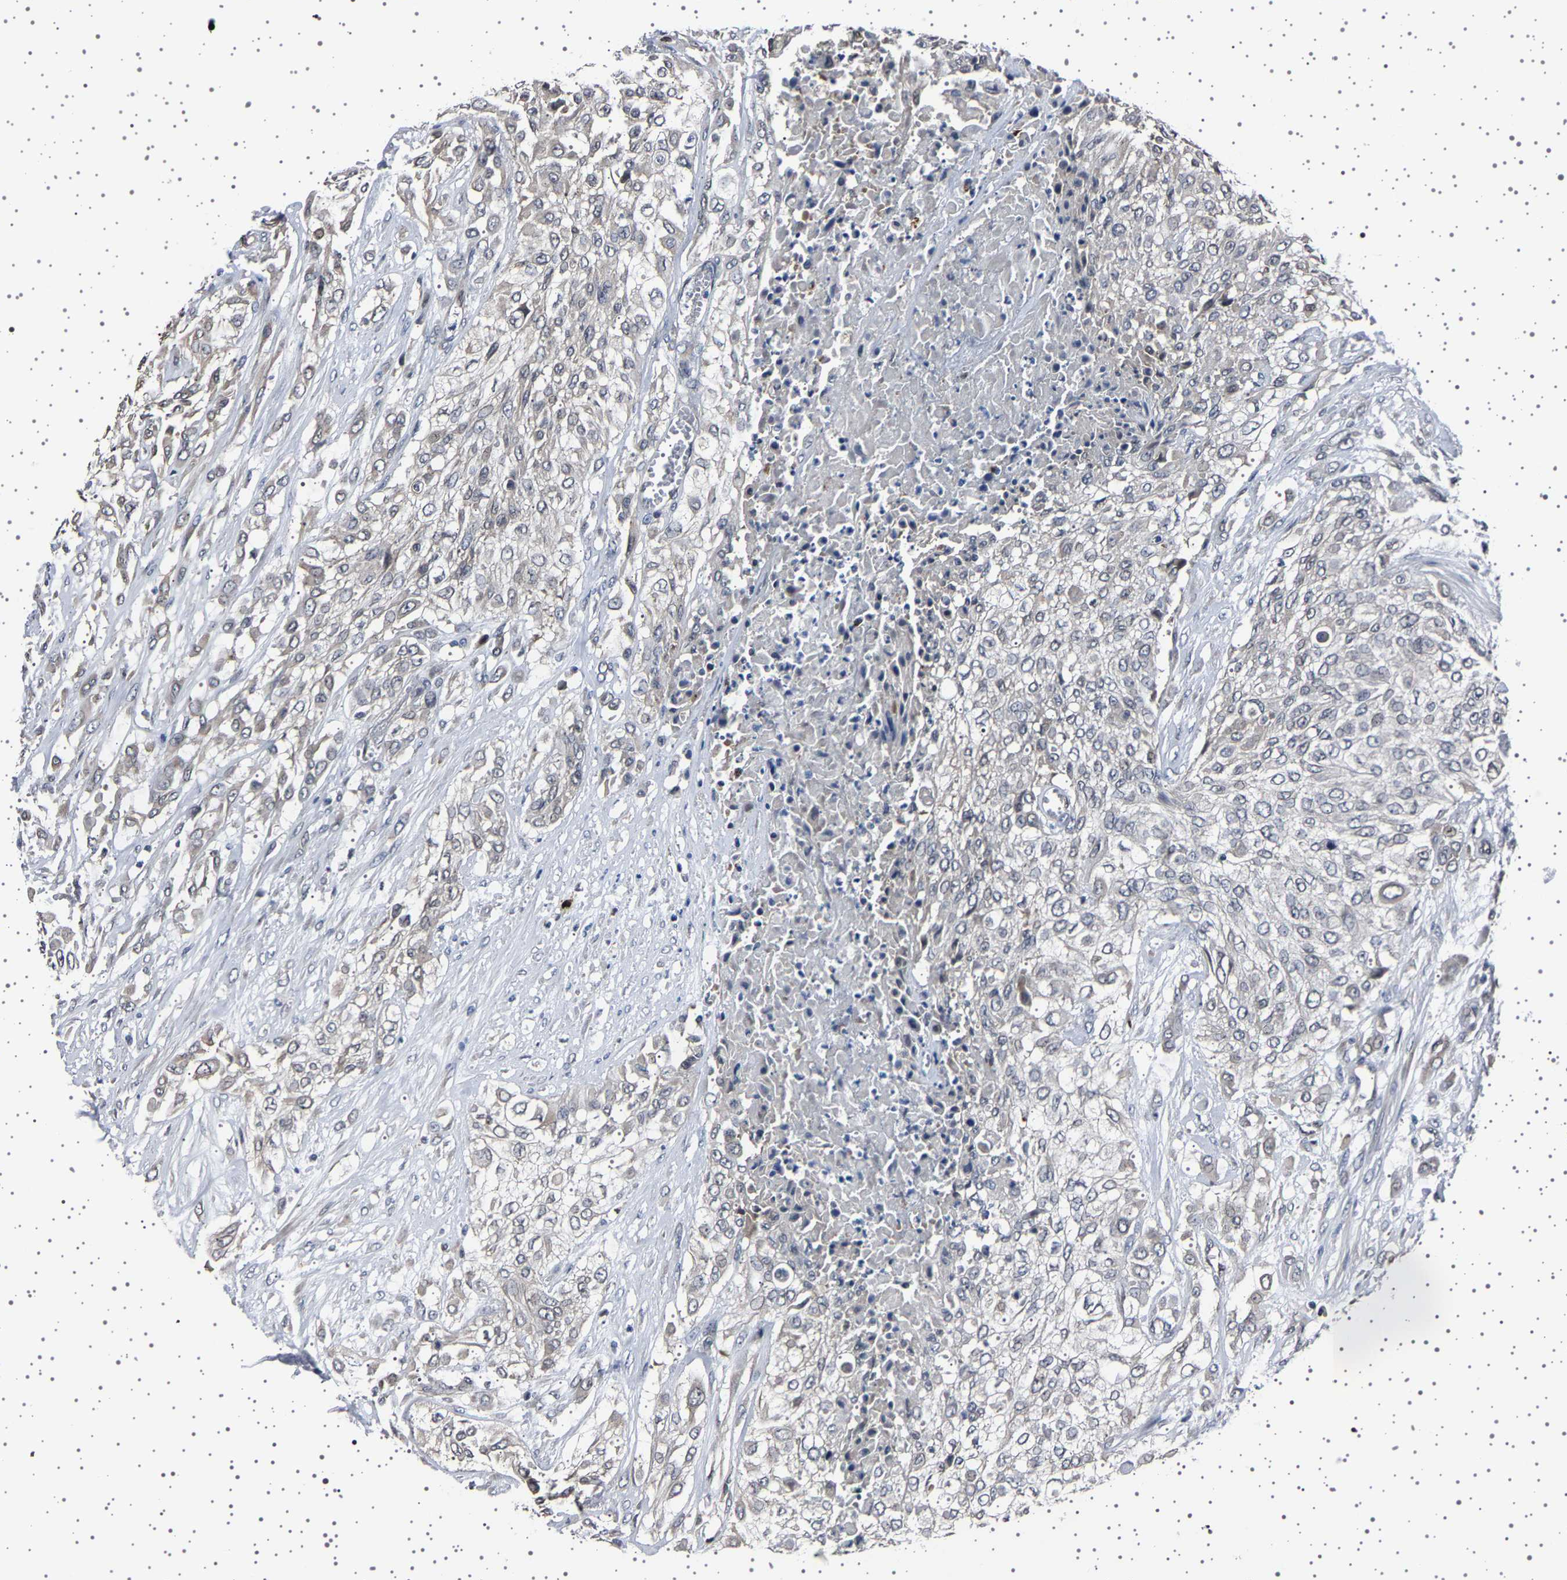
{"staining": {"intensity": "weak", "quantity": "<25%", "location": "cytoplasmic/membranous"}, "tissue": "urothelial cancer", "cell_type": "Tumor cells", "image_type": "cancer", "snomed": [{"axis": "morphology", "description": "Urothelial carcinoma, High grade"}, {"axis": "topography", "description": "Urinary bladder"}], "caption": "A histopathology image of urothelial cancer stained for a protein shows no brown staining in tumor cells.", "gene": "IL10RB", "patient": {"sex": "male", "age": 57}}